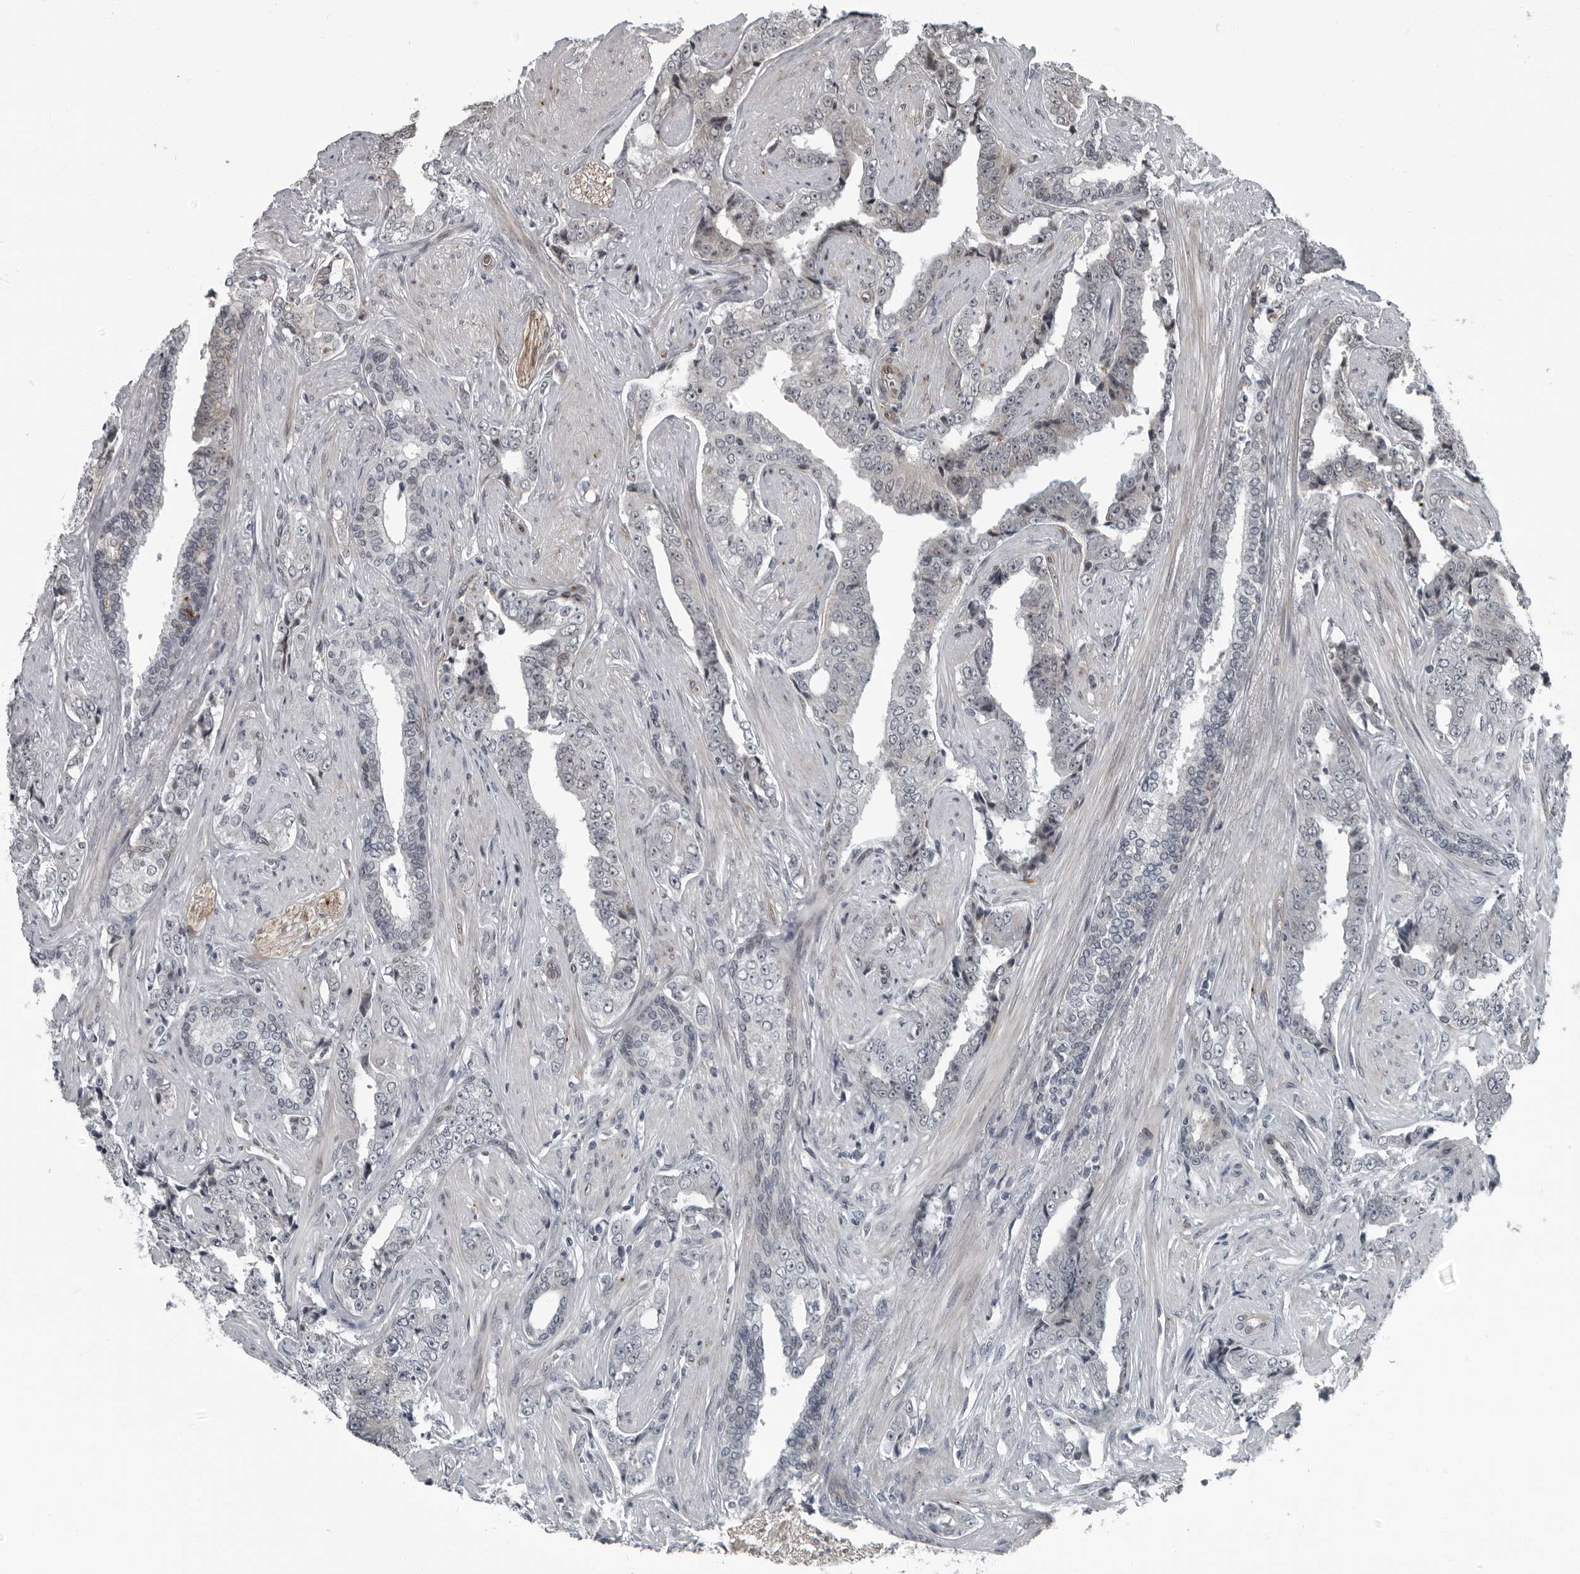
{"staining": {"intensity": "negative", "quantity": "none", "location": "none"}, "tissue": "prostate cancer", "cell_type": "Tumor cells", "image_type": "cancer", "snomed": [{"axis": "morphology", "description": "Adenocarcinoma, High grade"}, {"axis": "topography", "description": "Prostate"}], "caption": "Human adenocarcinoma (high-grade) (prostate) stained for a protein using immunohistochemistry exhibits no expression in tumor cells.", "gene": "FAM102B", "patient": {"sex": "male", "age": 71}}